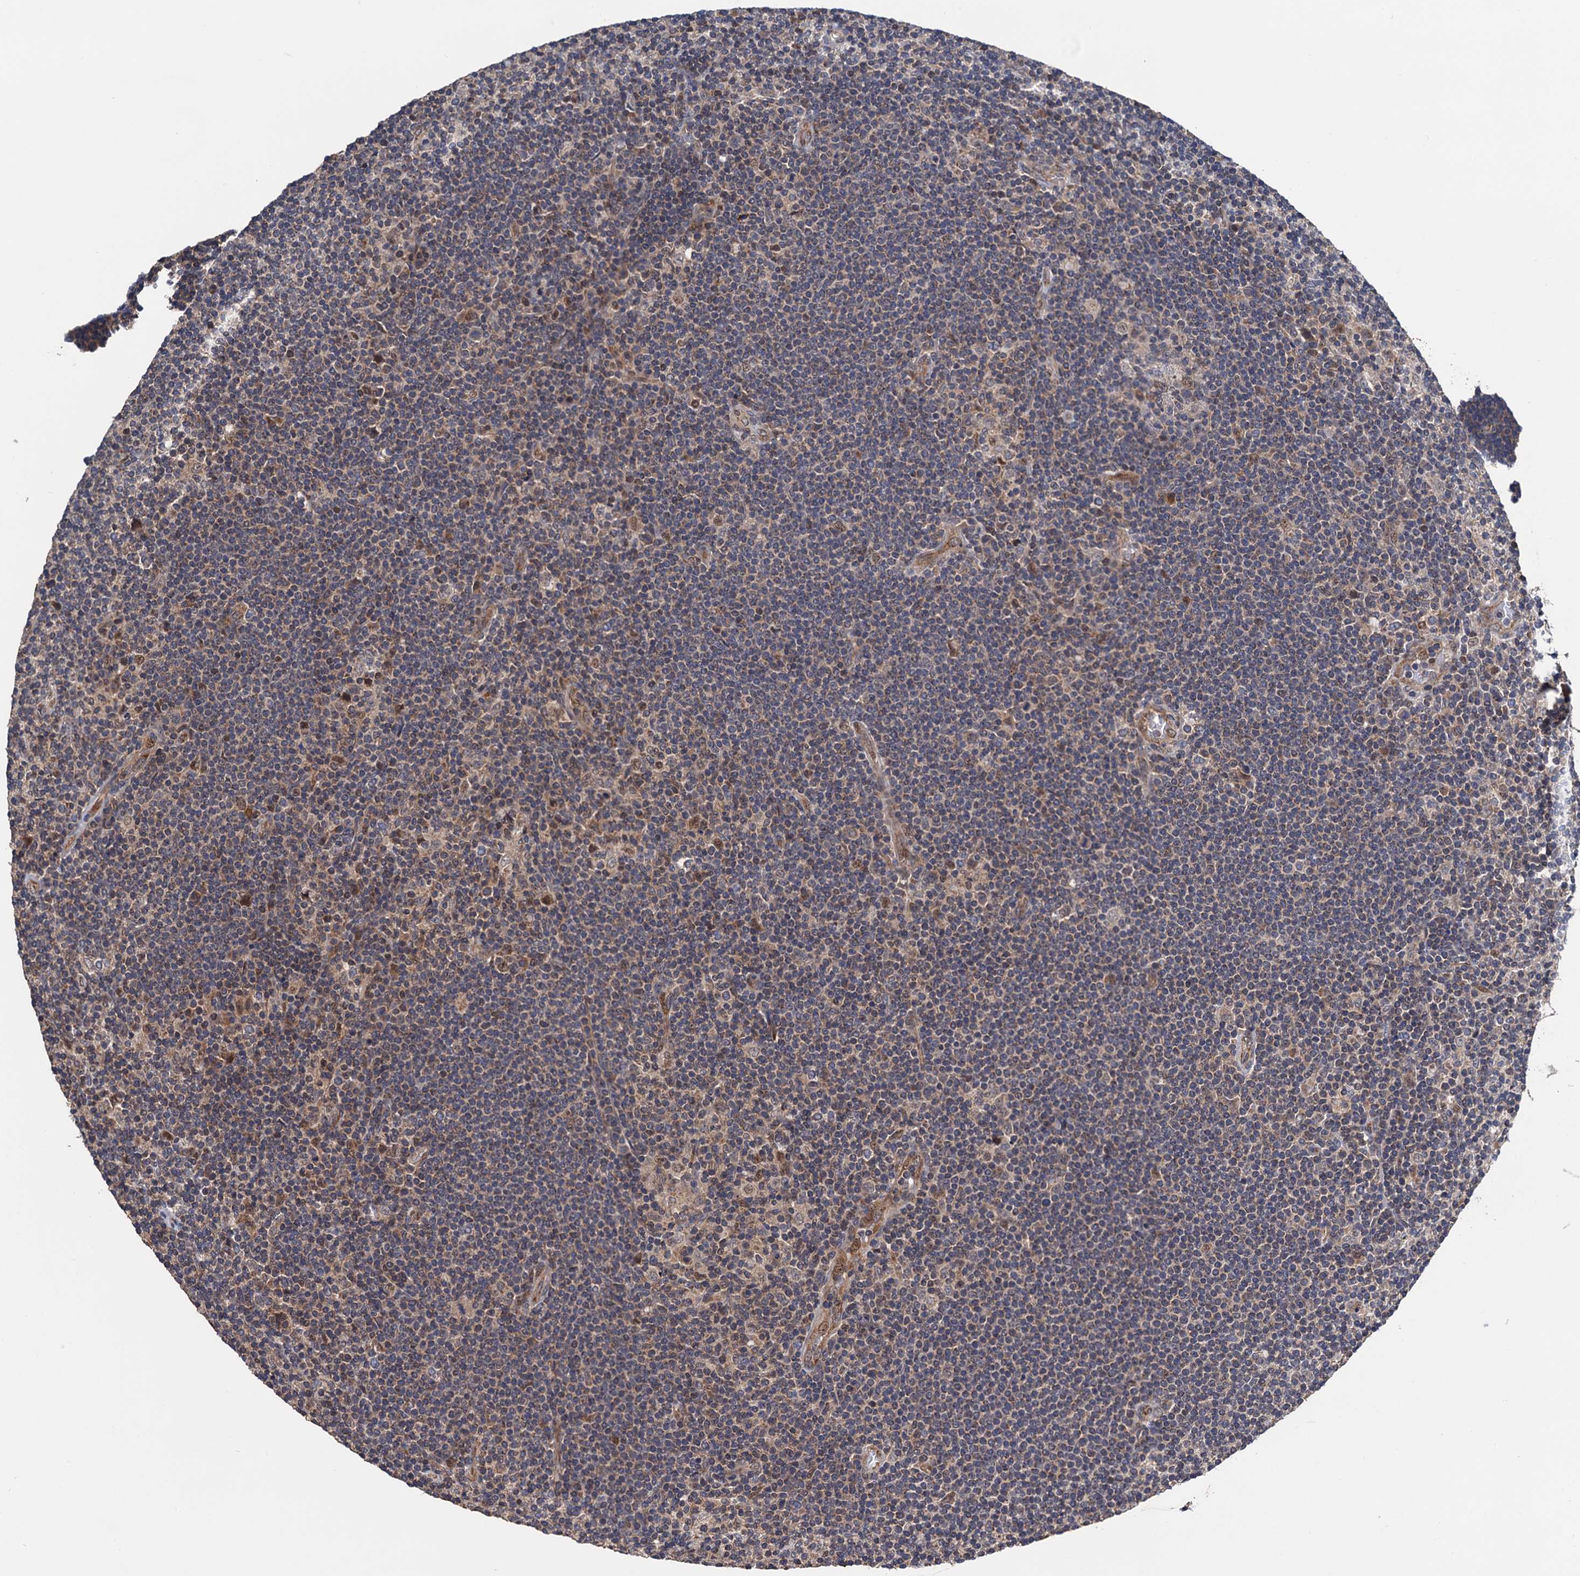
{"staining": {"intensity": "negative", "quantity": "none", "location": "none"}, "tissue": "lymphoma", "cell_type": "Tumor cells", "image_type": "cancer", "snomed": [{"axis": "morphology", "description": "Hodgkin's disease, NOS"}, {"axis": "topography", "description": "Lymph node"}], "caption": "An IHC image of Hodgkin's disease is shown. There is no staining in tumor cells of Hodgkin's disease.", "gene": "NAA16", "patient": {"sex": "female", "age": 57}}